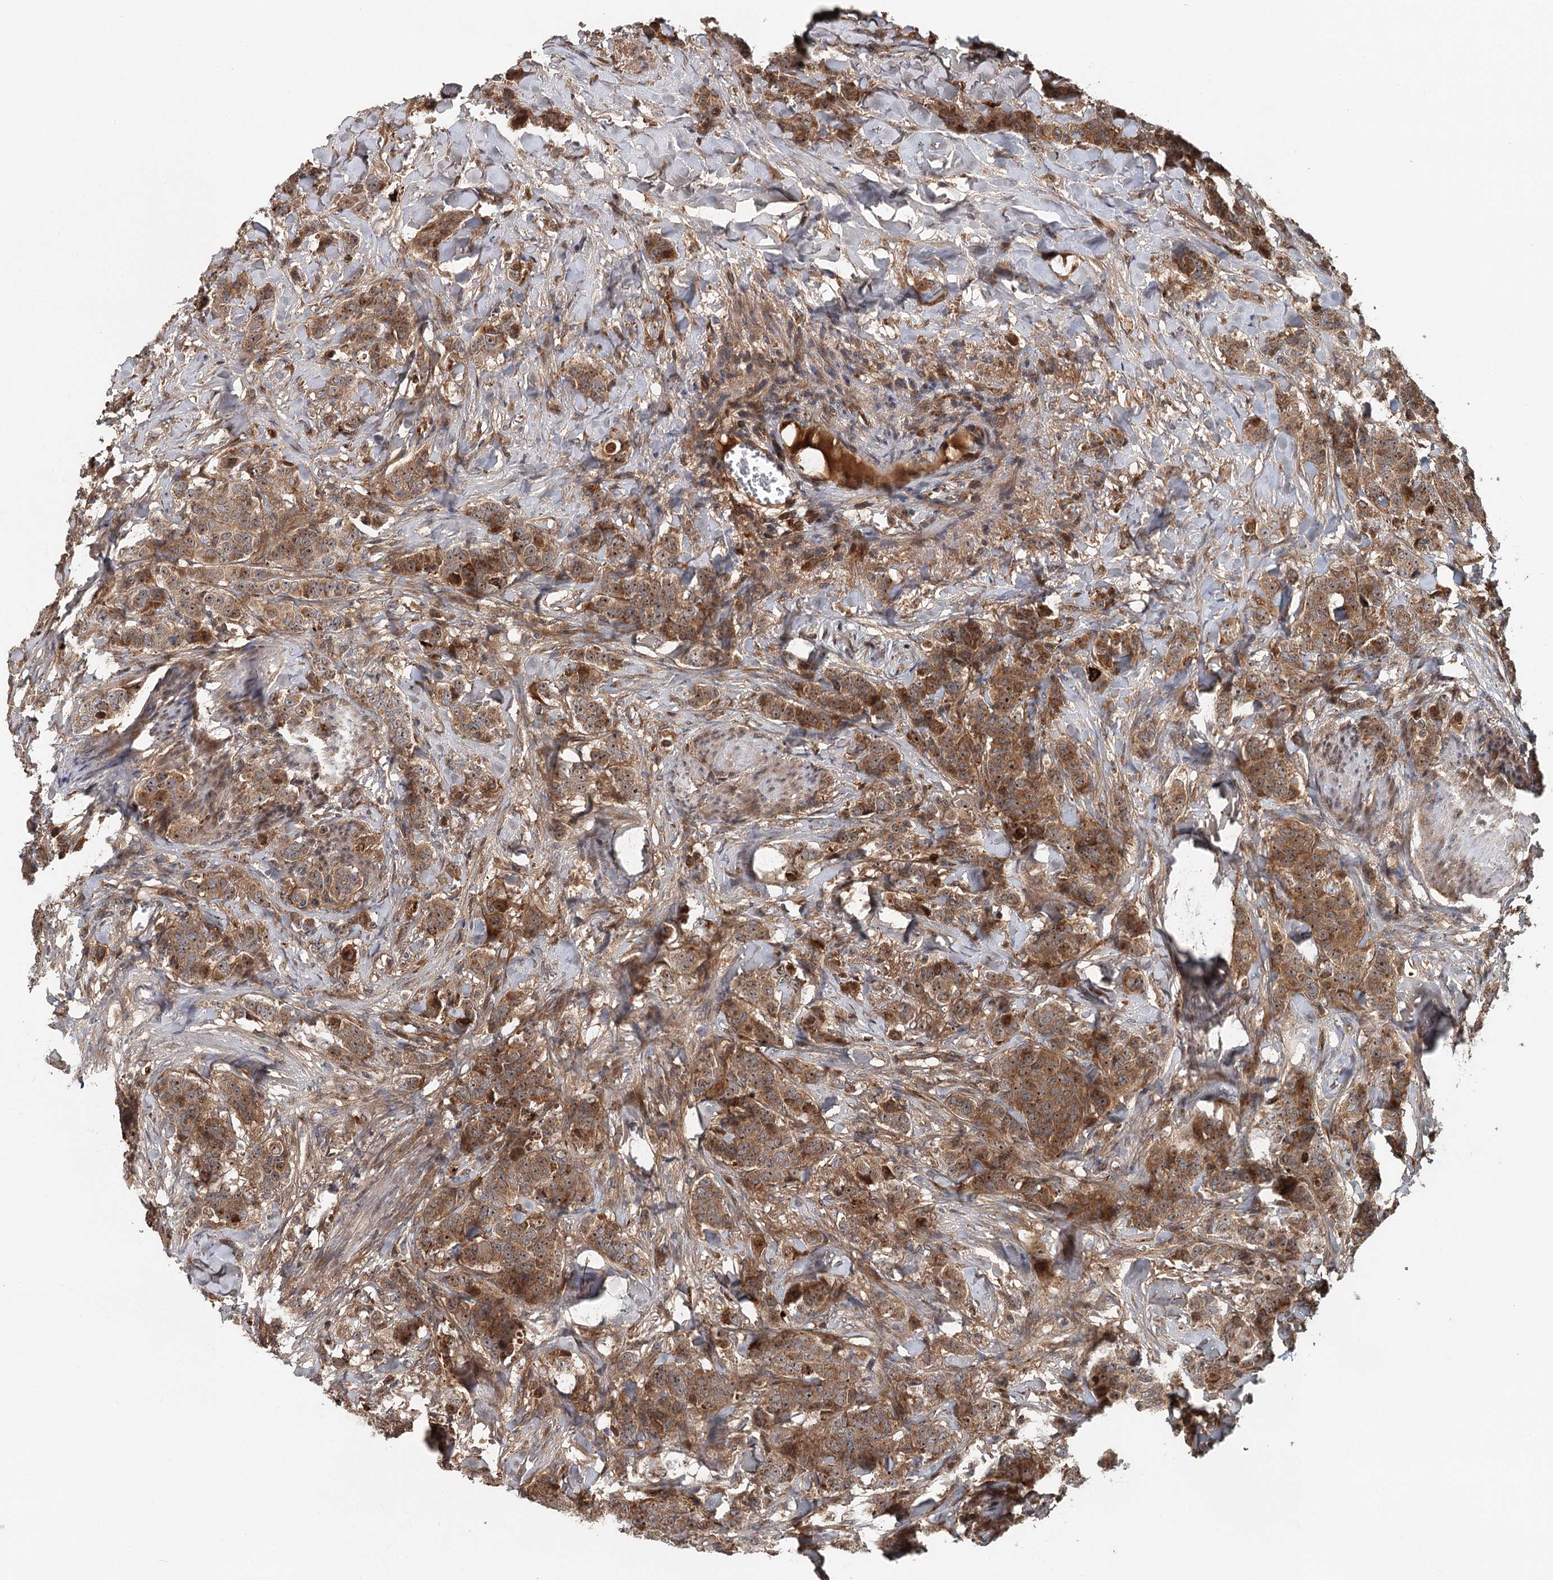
{"staining": {"intensity": "moderate", "quantity": ">75%", "location": "cytoplasmic/membranous"}, "tissue": "breast cancer", "cell_type": "Tumor cells", "image_type": "cancer", "snomed": [{"axis": "morphology", "description": "Duct carcinoma"}, {"axis": "topography", "description": "Breast"}], "caption": "This is a micrograph of immunohistochemistry staining of breast invasive ductal carcinoma, which shows moderate expression in the cytoplasmic/membranous of tumor cells.", "gene": "RNF111", "patient": {"sex": "female", "age": 40}}